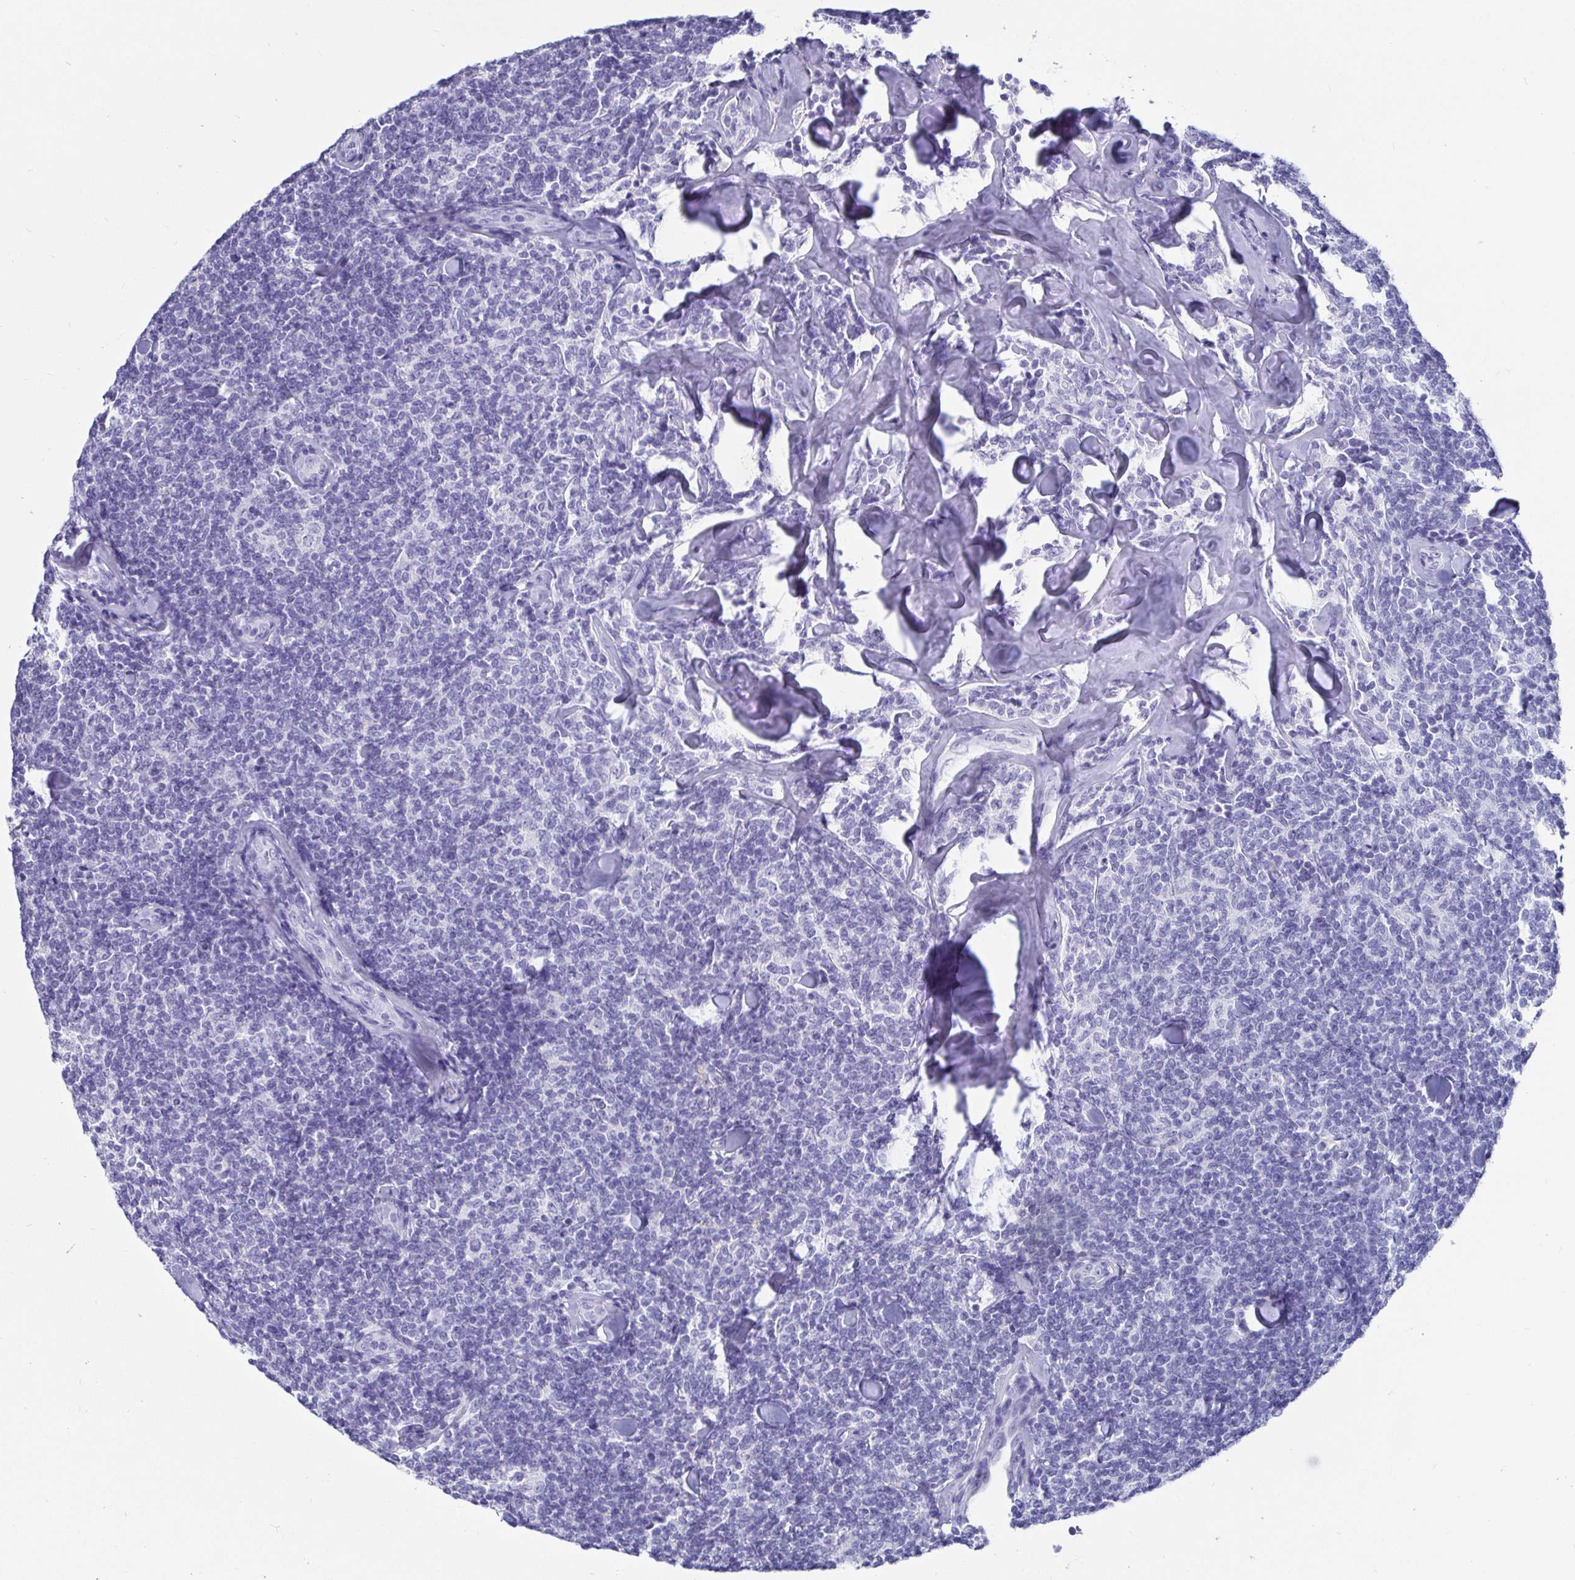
{"staining": {"intensity": "negative", "quantity": "none", "location": "none"}, "tissue": "lymphoma", "cell_type": "Tumor cells", "image_type": "cancer", "snomed": [{"axis": "morphology", "description": "Malignant lymphoma, non-Hodgkin's type, Low grade"}, {"axis": "topography", "description": "Lymph node"}], "caption": "IHC photomicrograph of neoplastic tissue: lymphoma stained with DAB (3,3'-diaminobenzidine) shows no significant protein expression in tumor cells.", "gene": "ZPBP2", "patient": {"sex": "female", "age": 56}}